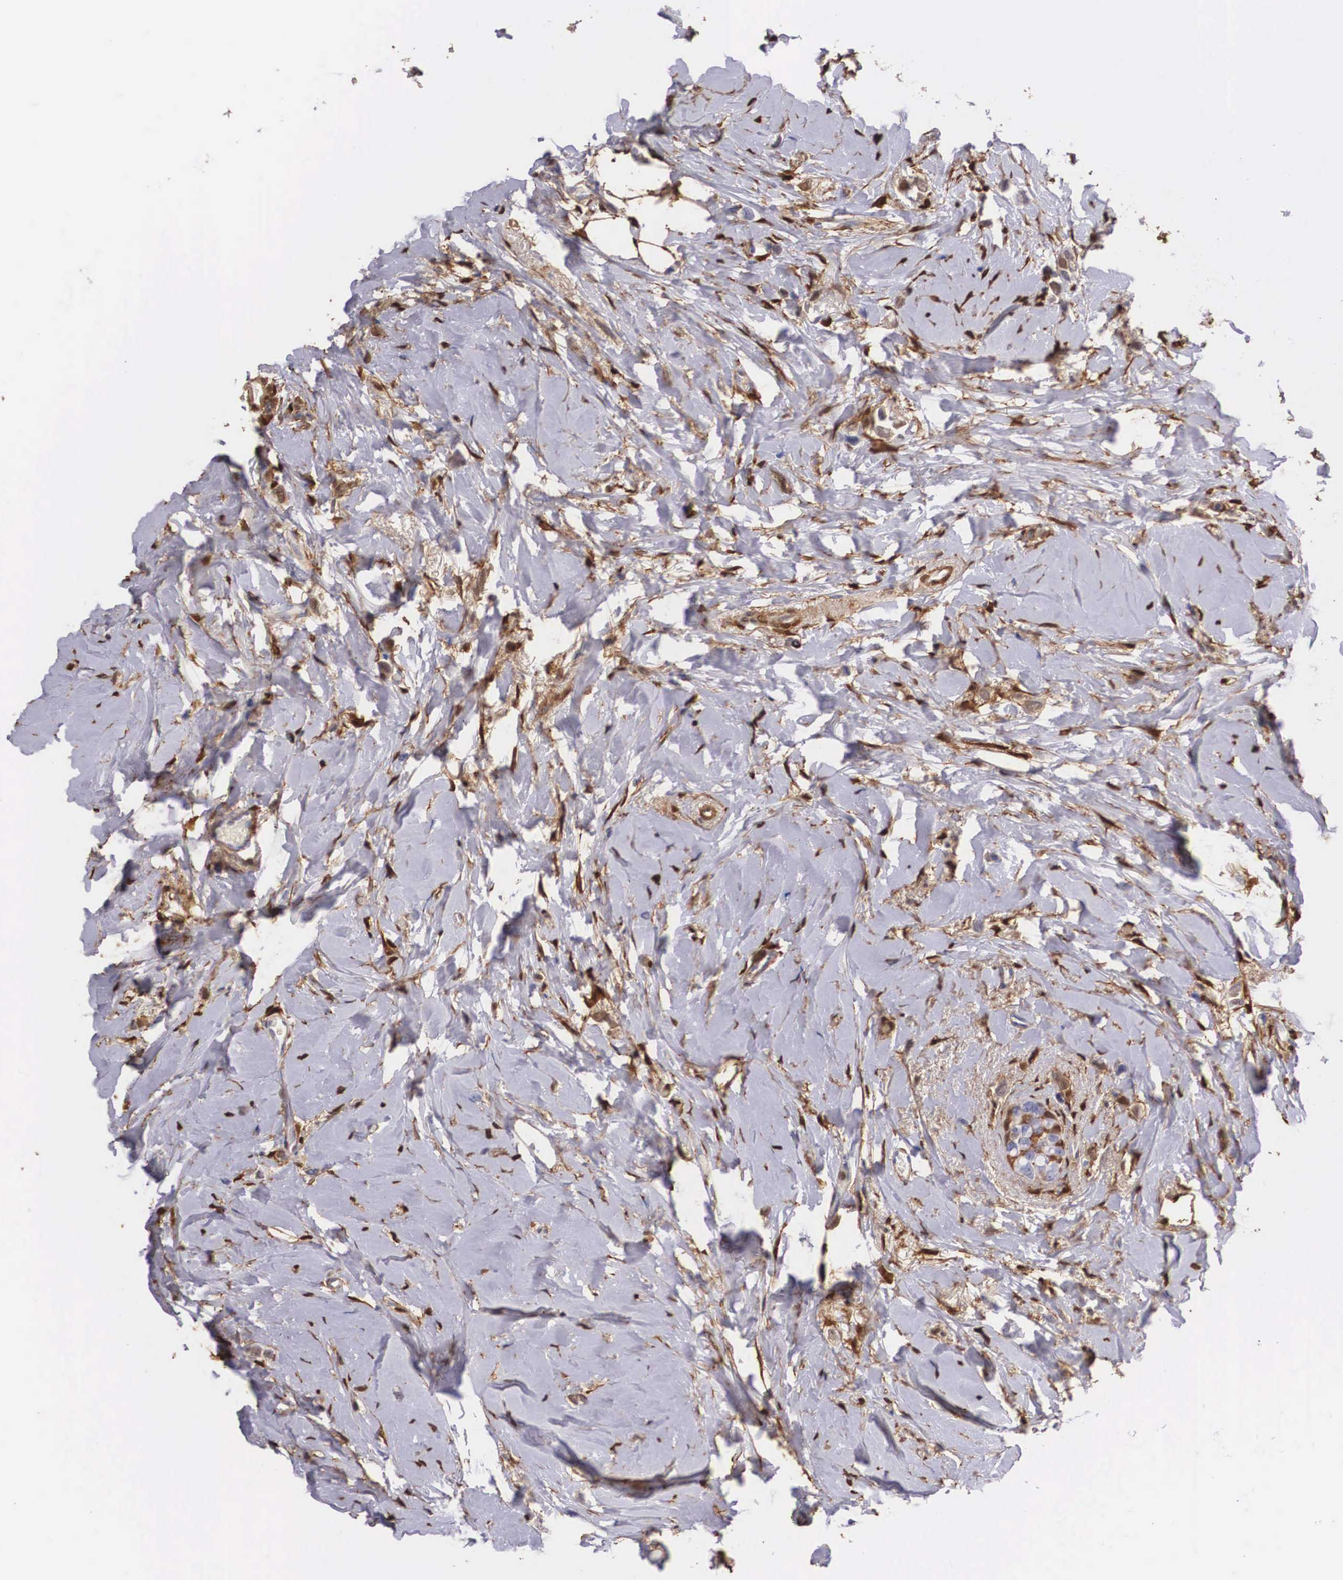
{"staining": {"intensity": "negative", "quantity": "none", "location": "none"}, "tissue": "breast cancer", "cell_type": "Tumor cells", "image_type": "cancer", "snomed": [{"axis": "morphology", "description": "Duct carcinoma"}, {"axis": "topography", "description": "Breast"}], "caption": "Breast cancer was stained to show a protein in brown. There is no significant expression in tumor cells.", "gene": "LGALS1", "patient": {"sex": "female", "age": 72}}